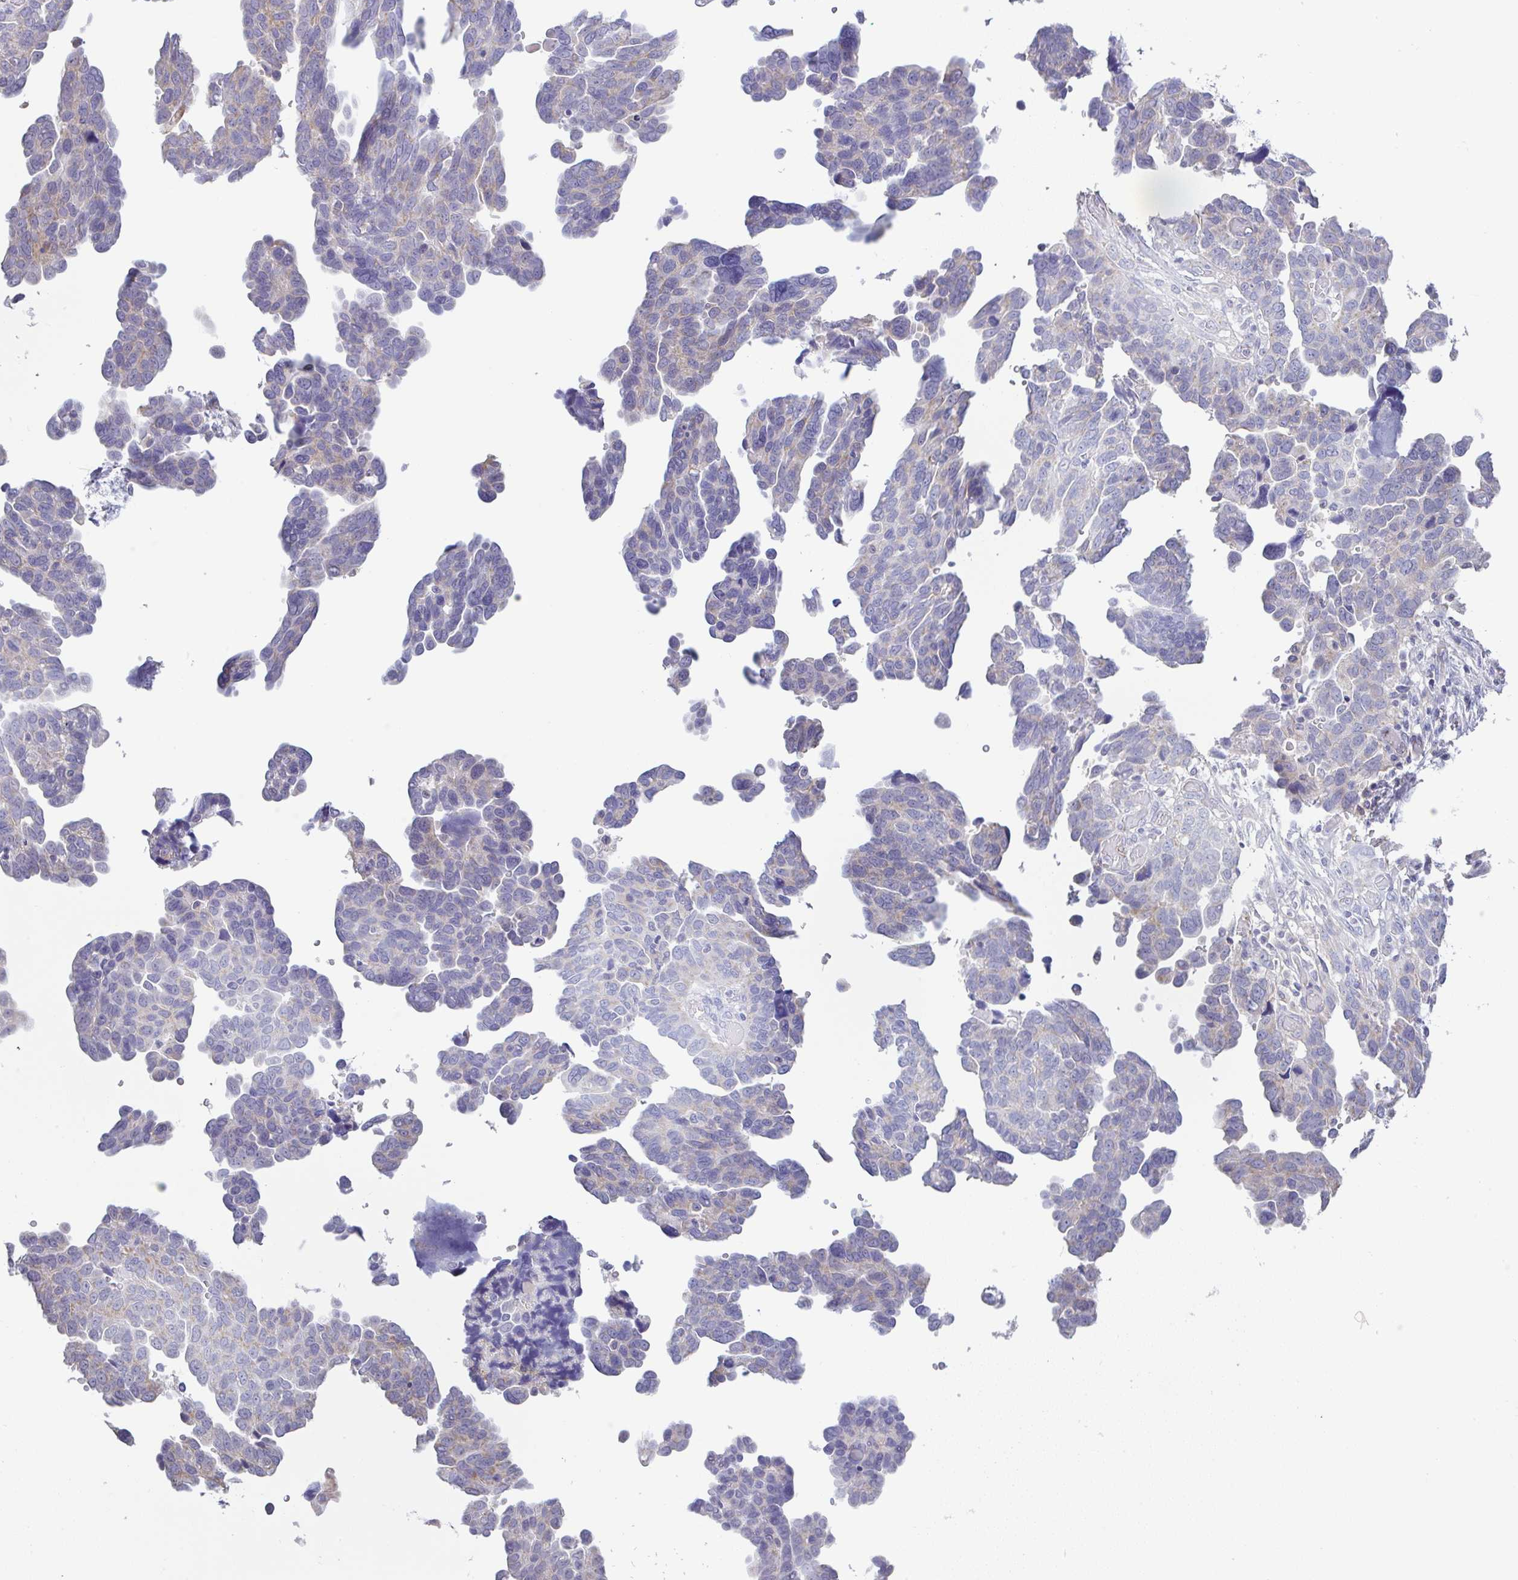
{"staining": {"intensity": "negative", "quantity": "none", "location": "none"}, "tissue": "ovarian cancer", "cell_type": "Tumor cells", "image_type": "cancer", "snomed": [{"axis": "morphology", "description": "Cystadenocarcinoma, serous, NOS"}, {"axis": "topography", "description": "Ovary"}], "caption": "Human ovarian cancer stained for a protein using immunohistochemistry (IHC) displays no staining in tumor cells.", "gene": "PLCD4", "patient": {"sex": "female", "age": 64}}